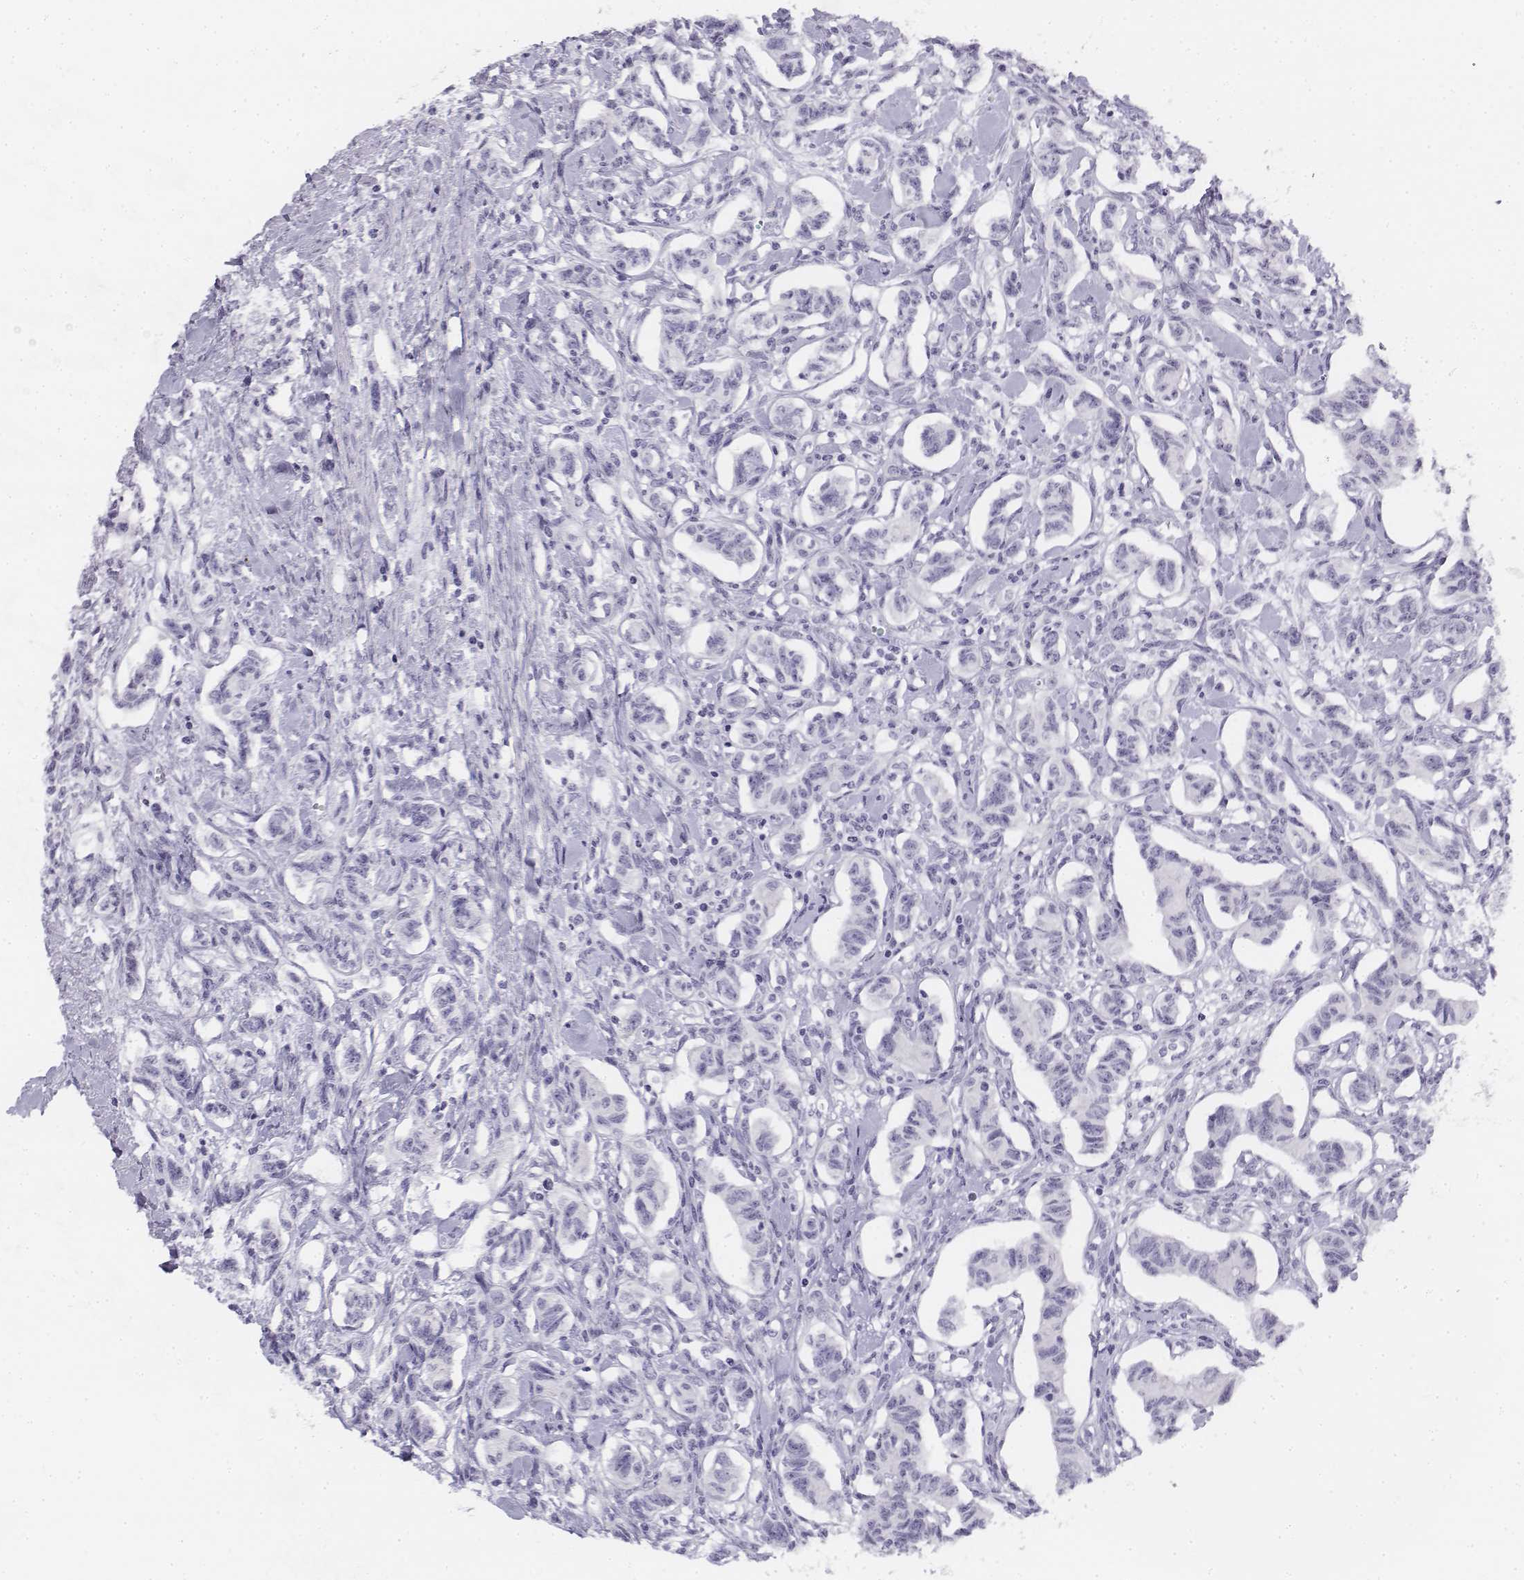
{"staining": {"intensity": "negative", "quantity": "none", "location": "none"}, "tissue": "carcinoid", "cell_type": "Tumor cells", "image_type": "cancer", "snomed": [{"axis": "morphology", "description": "Carcinoid, malignant, NOS"}, {"axis": "topography", "description": "Kidney"}], "caption": "This is an immunohistochemistry (IHC) histopathology image of carcinoid (malignant). There is no positivity in tumor cells.", "gene": "UCN2", "patient": {"sex": "female", "age": 41}}